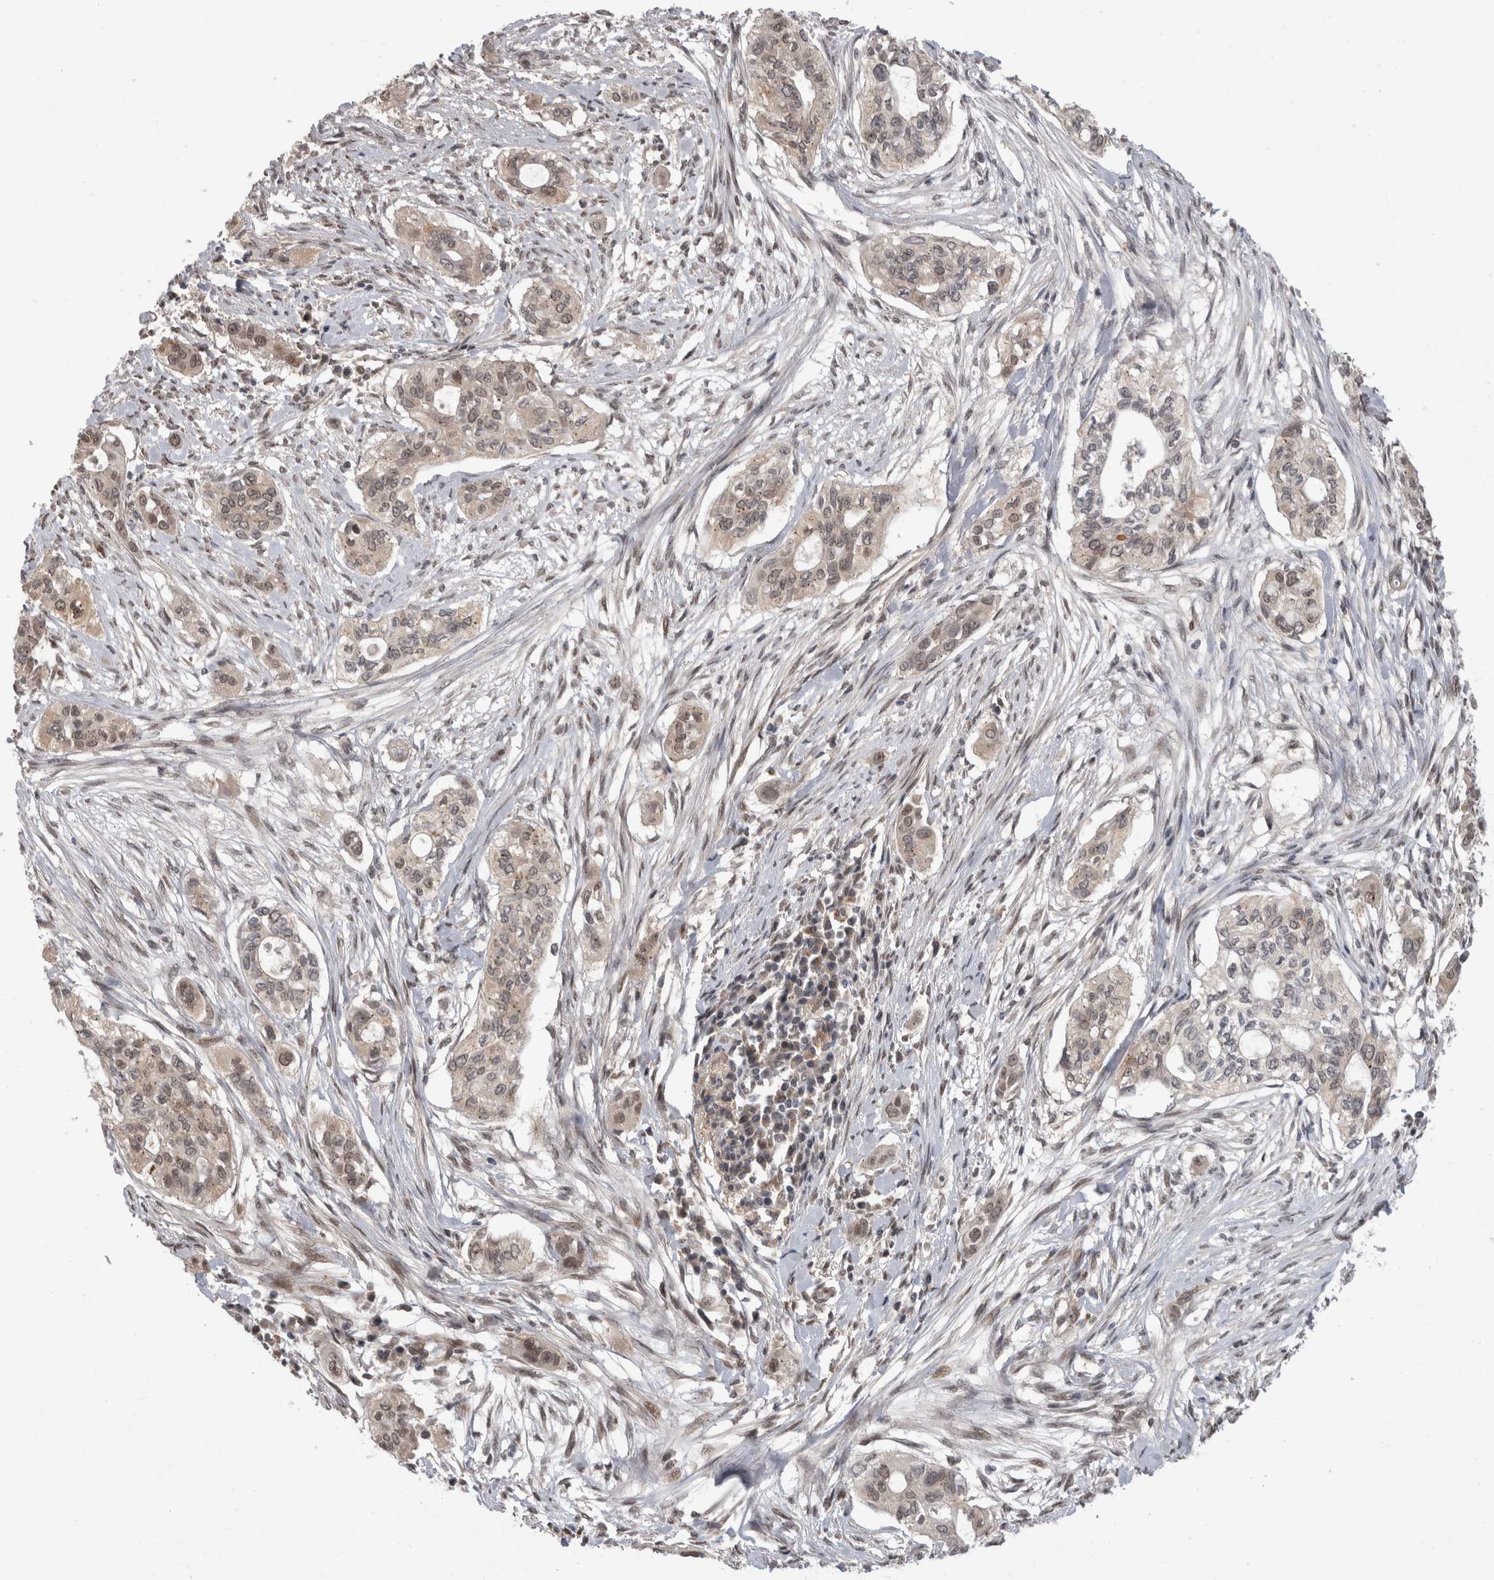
{"staining": {"intensity": "weak", "quantity": "25%-75%", "location": "nuclear"}, "tissue": "pancreatic cancer", "cell_type": "Tumor cells", "image_type": "cancer", "snomed": [{"axis": "morphology", "description": "Adenocarcinoma, NOS"}, {"axis": "topography", "description": "Pancreas"}], "caption": "Adenocarcinoma (pancreatic) was stained to show a protein in brown. There is low levels of weak nuclear positivity in about 25%-75% of tumor cells.", "gene": "MTBP", "patient": {"sex": "female", "age": 60}}